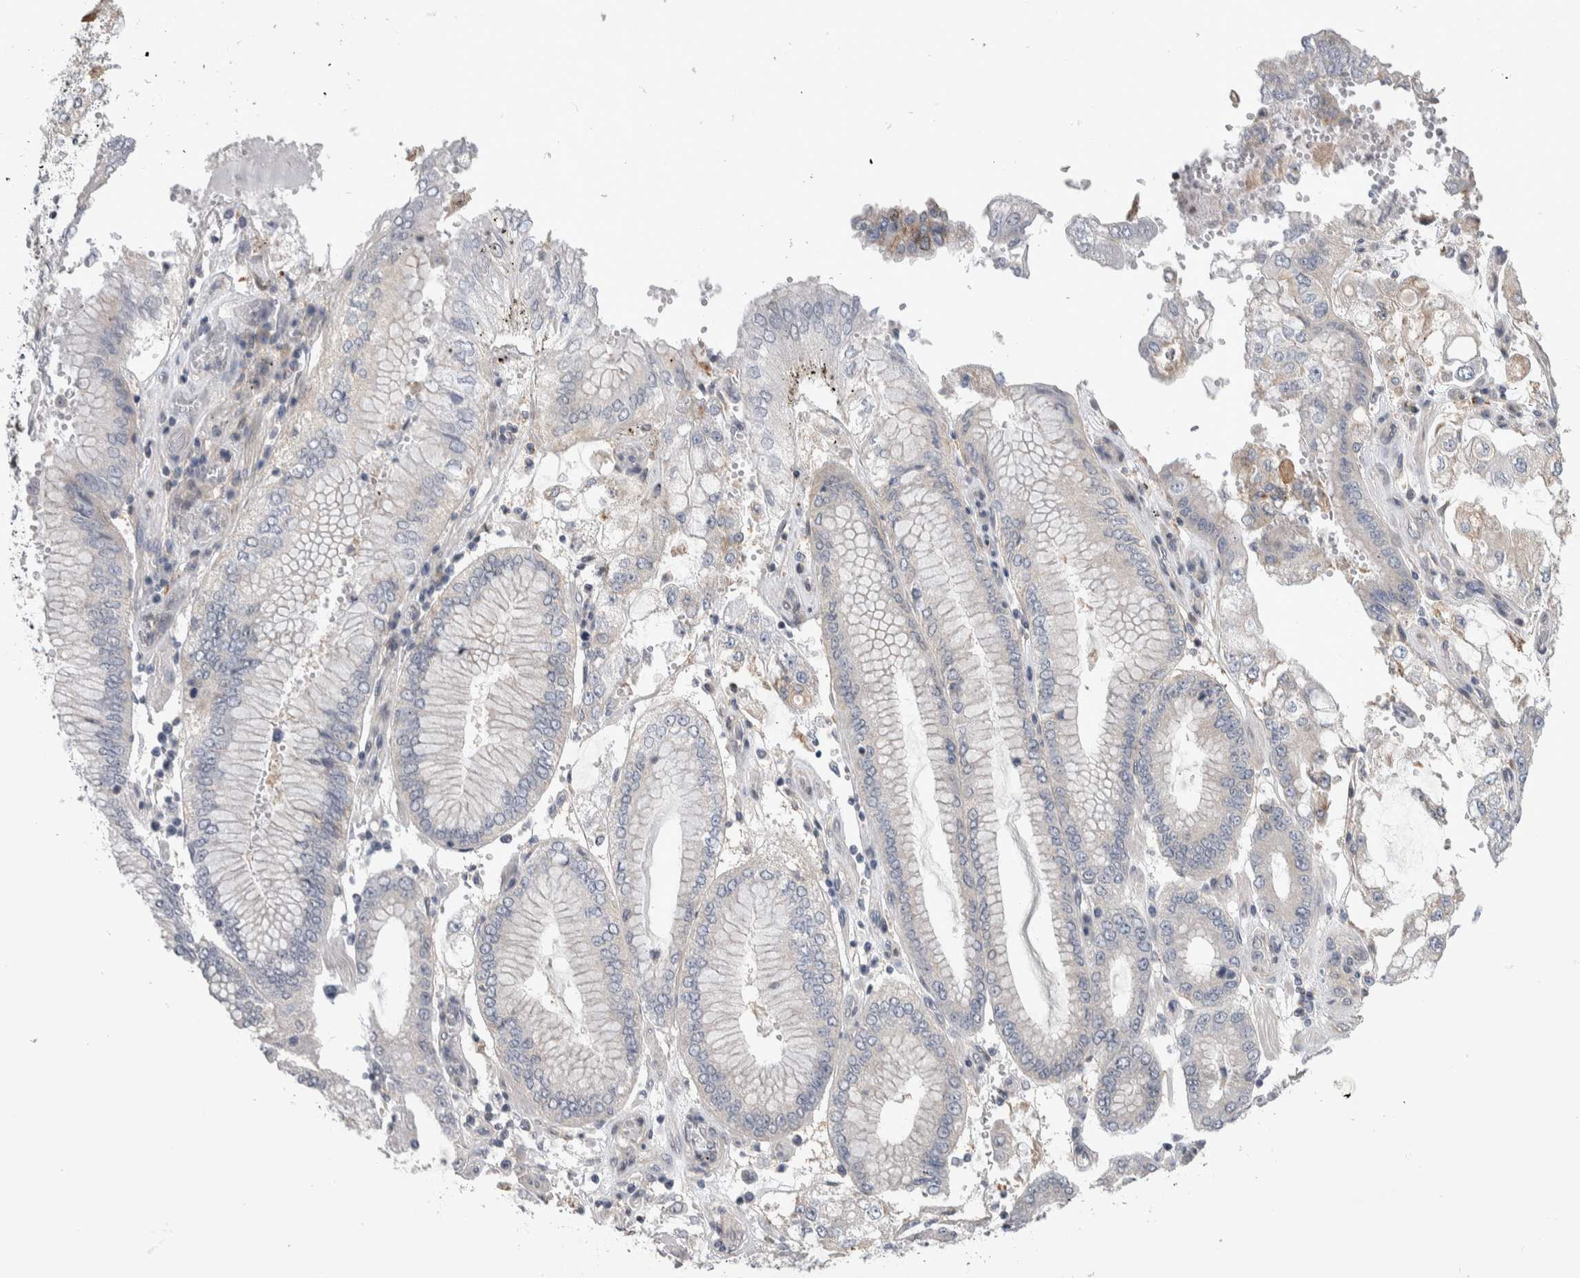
{"staining": {"intensity": "negative", "quantity": "none", "location": "none"}, "tissue": "stomach cancer", "cell_type": "Tumor cells", "image_type": "cancer", "snomed": [{"axis": "morphology", "description": "Adenocarcinoma, NOS"}, {"axis": "topography", "description": "Stomach"}], "caption": "A high-resolution image shows IHC staining of adenocarcinoma (stomach), which exhibits no significant staining in tumor cells. (Brightfield microscopy of DAB (3,3'-diaminobenzidine) immunohistochemistry (IHC) at high magnification).", "gene": "TAX1BP1", "patient": {"sex": "male", "age": 76}}